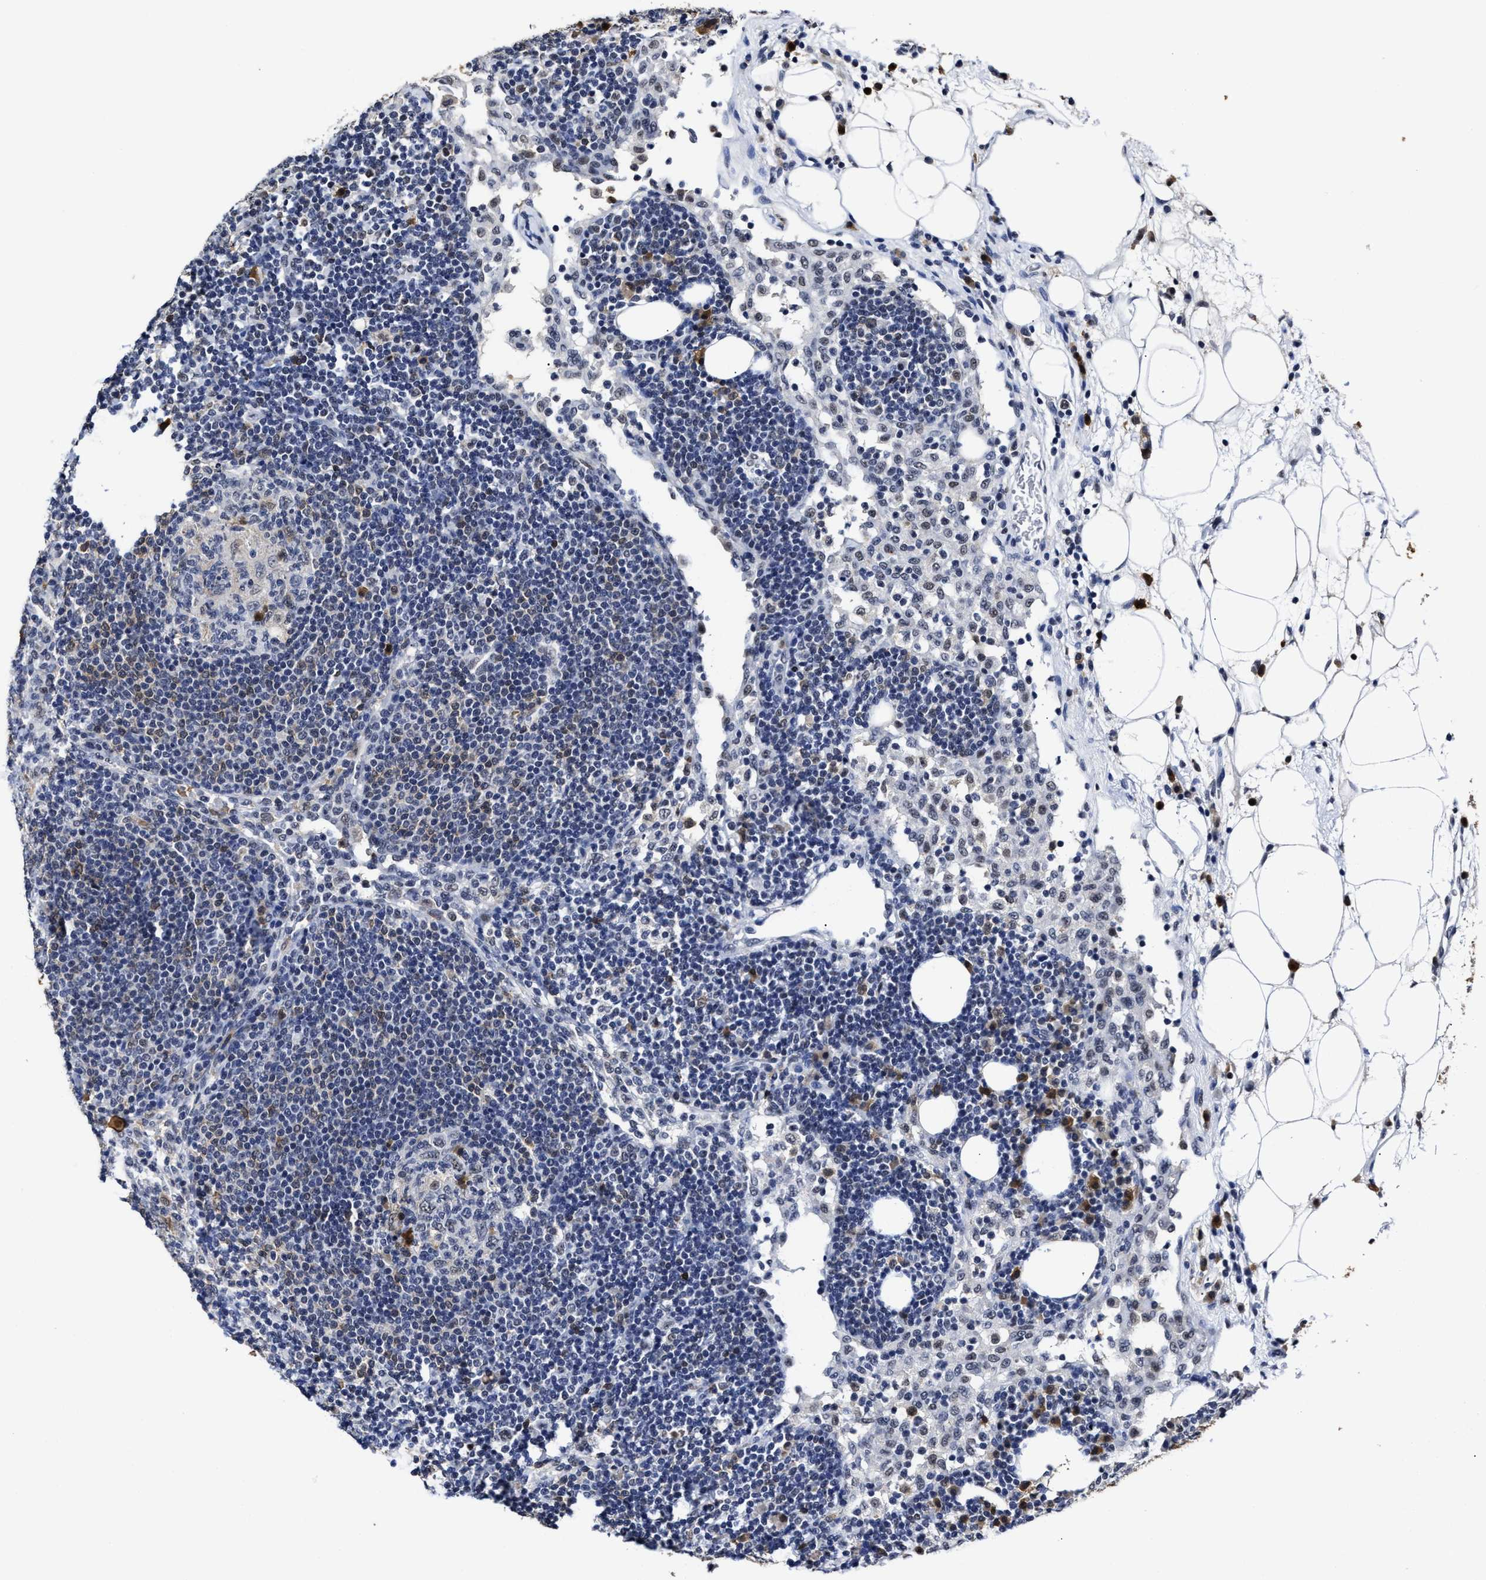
{"staining": {"intensity": "negative", "quantity": "none", "location": "none"}, "tissue": "lymph node", "cell_type": "Germinal center cells", "image_type": "normal", "snomed": [{"axis": "morphology", "description": "Normal tissue, NOS"}, {"axis": "morphology", "description": "Carcinoid, malignant, NOS"}, {"axis": "topography", "description": "Lymph node"}], "caption": "Lymph node stained for a protein using immunohistochemistry (IHC) displays no positivity germinal center cells.", "gene": "PRPF4B", "patient": {"sex": "male", "age": 47}}